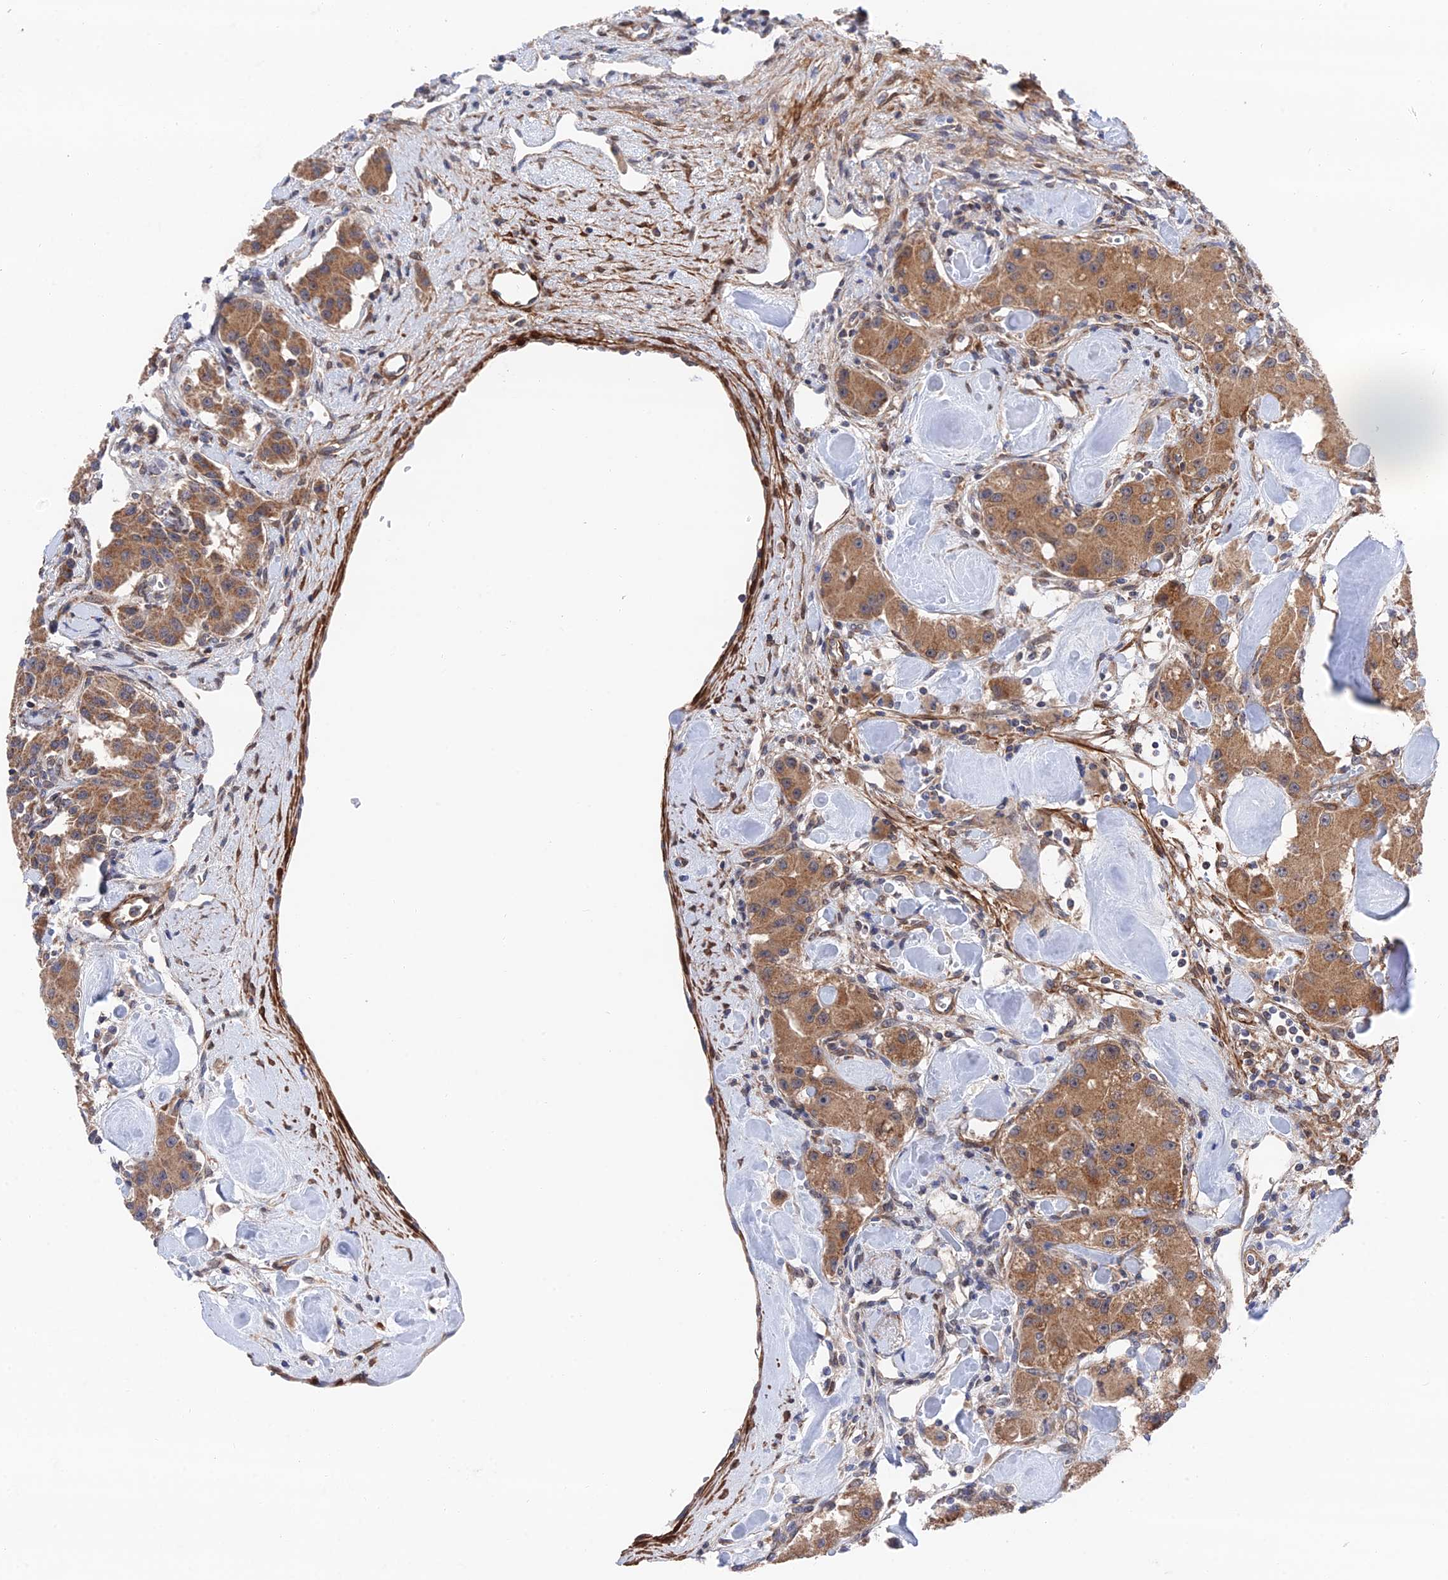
{"staining": {"intensity": "moderate", "quantity": ">75%", "location": "cytoplasmic/membranous"}, "tissue": "carcinoid", "cell_type": "Tumor cells", "image_type": "cancer", "snomed": [{"axis": "morphology", "description": "Carcinoid, malignant, NOS"}, {"axis": "topography", "description": "Pancreas"}], "caption": "Carcinoid was stained to show a protein in brown. There is medium levels of moderate cytoplasmic/membranous positivity in about >75% of tumor cells.", "gene": "ZNF320", "patient": {"sex": "male", "age": 41}}